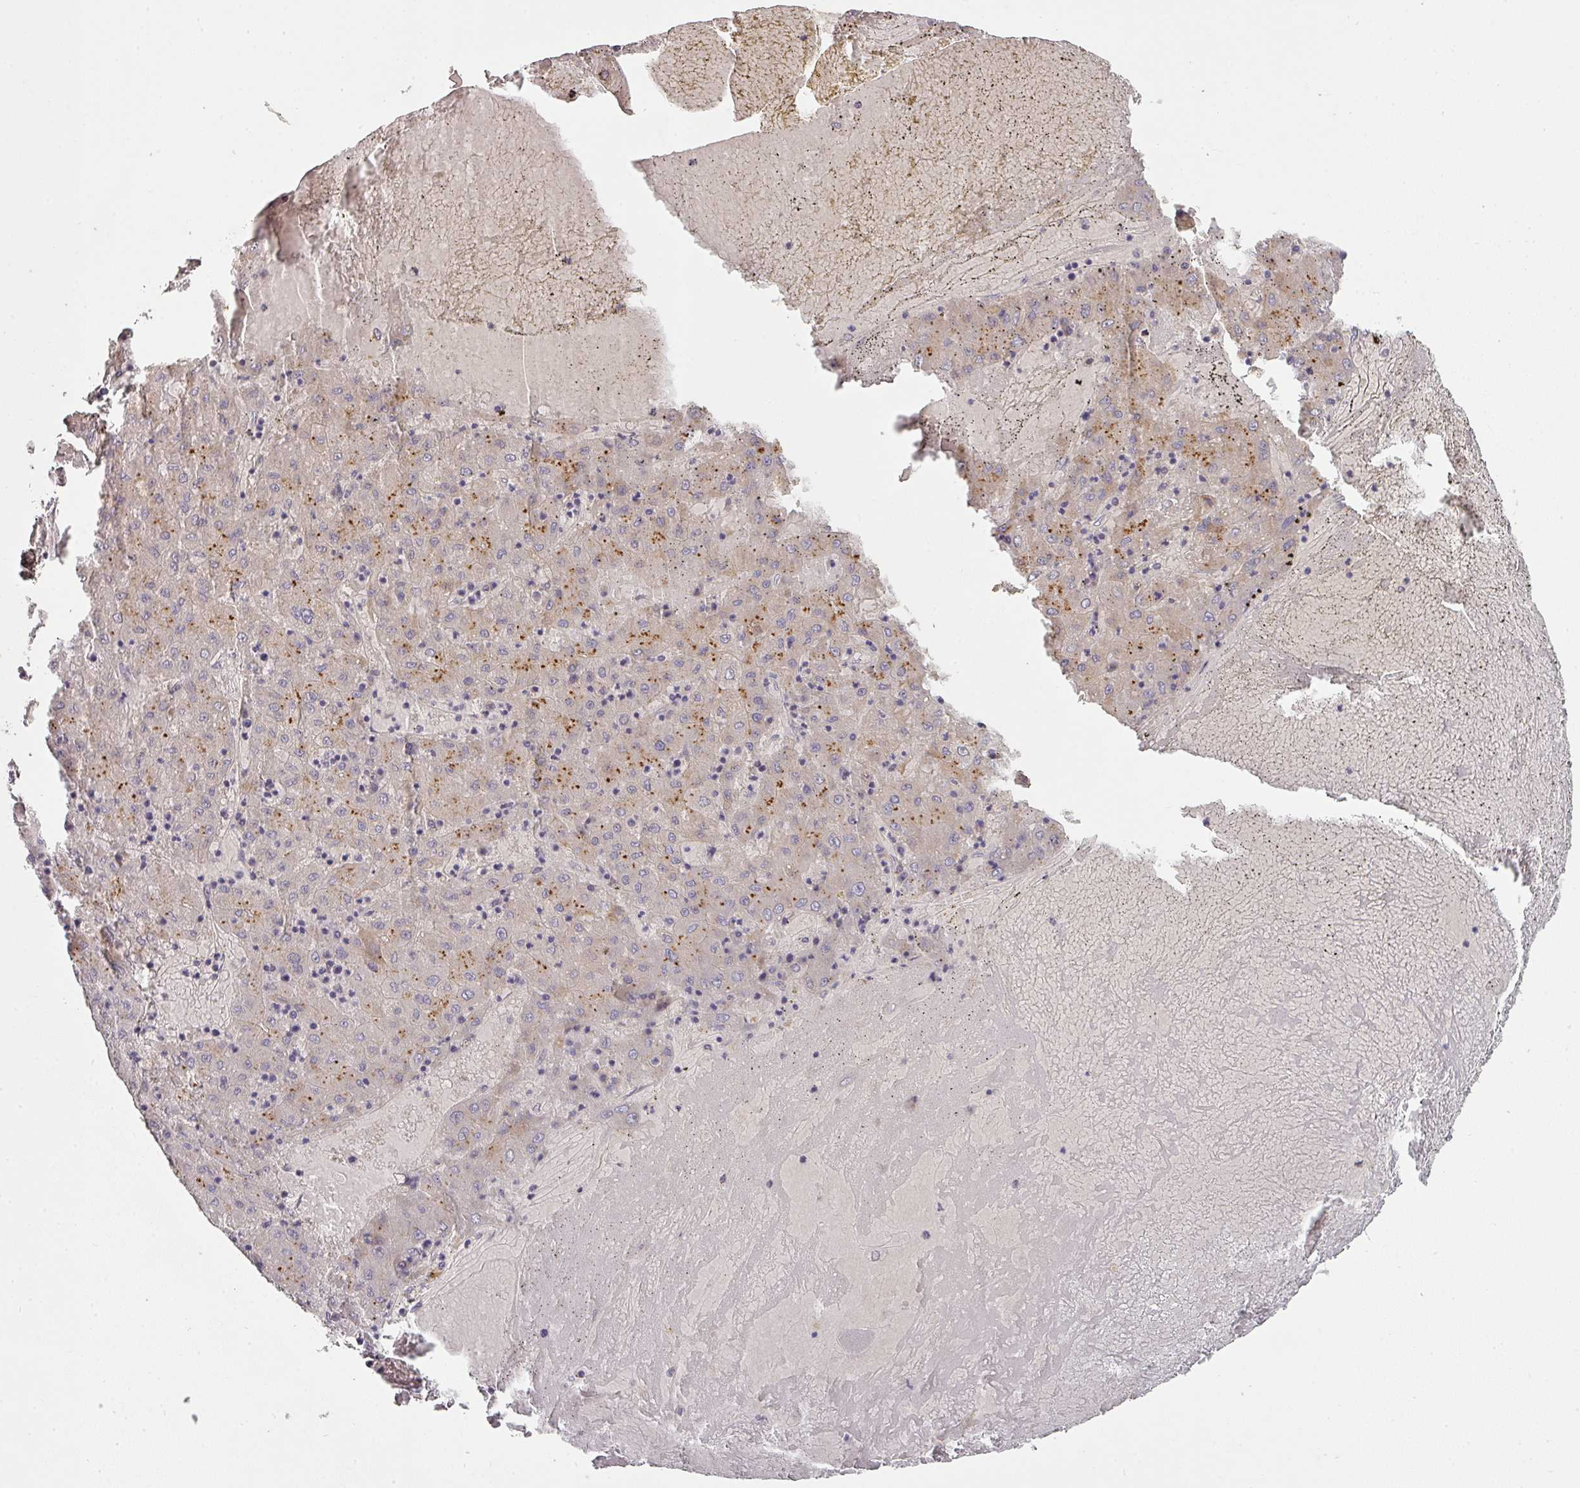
{"staining": {"intensity": "moderate", "quantity": "<25%", "location": "cytoplasmic/membranous"}, "tissue": "liver cancer", "cell_type": "Tumor cells", "image_type": "cancer", "snomed": [{"axis": "morphology", "description": "Carcinoma, Hepatocellular, NOS"}, {"axis": "topography", "description": "Liver"}], "caption": "Protein staining of liver cancer (hepatocellular carcinoma) tissue shows moderate cytoplasmic/membranous expression in about <25% of tumor cells.", "gene": "PCDH1", "patient": {"sex": "male", "age": 72}}